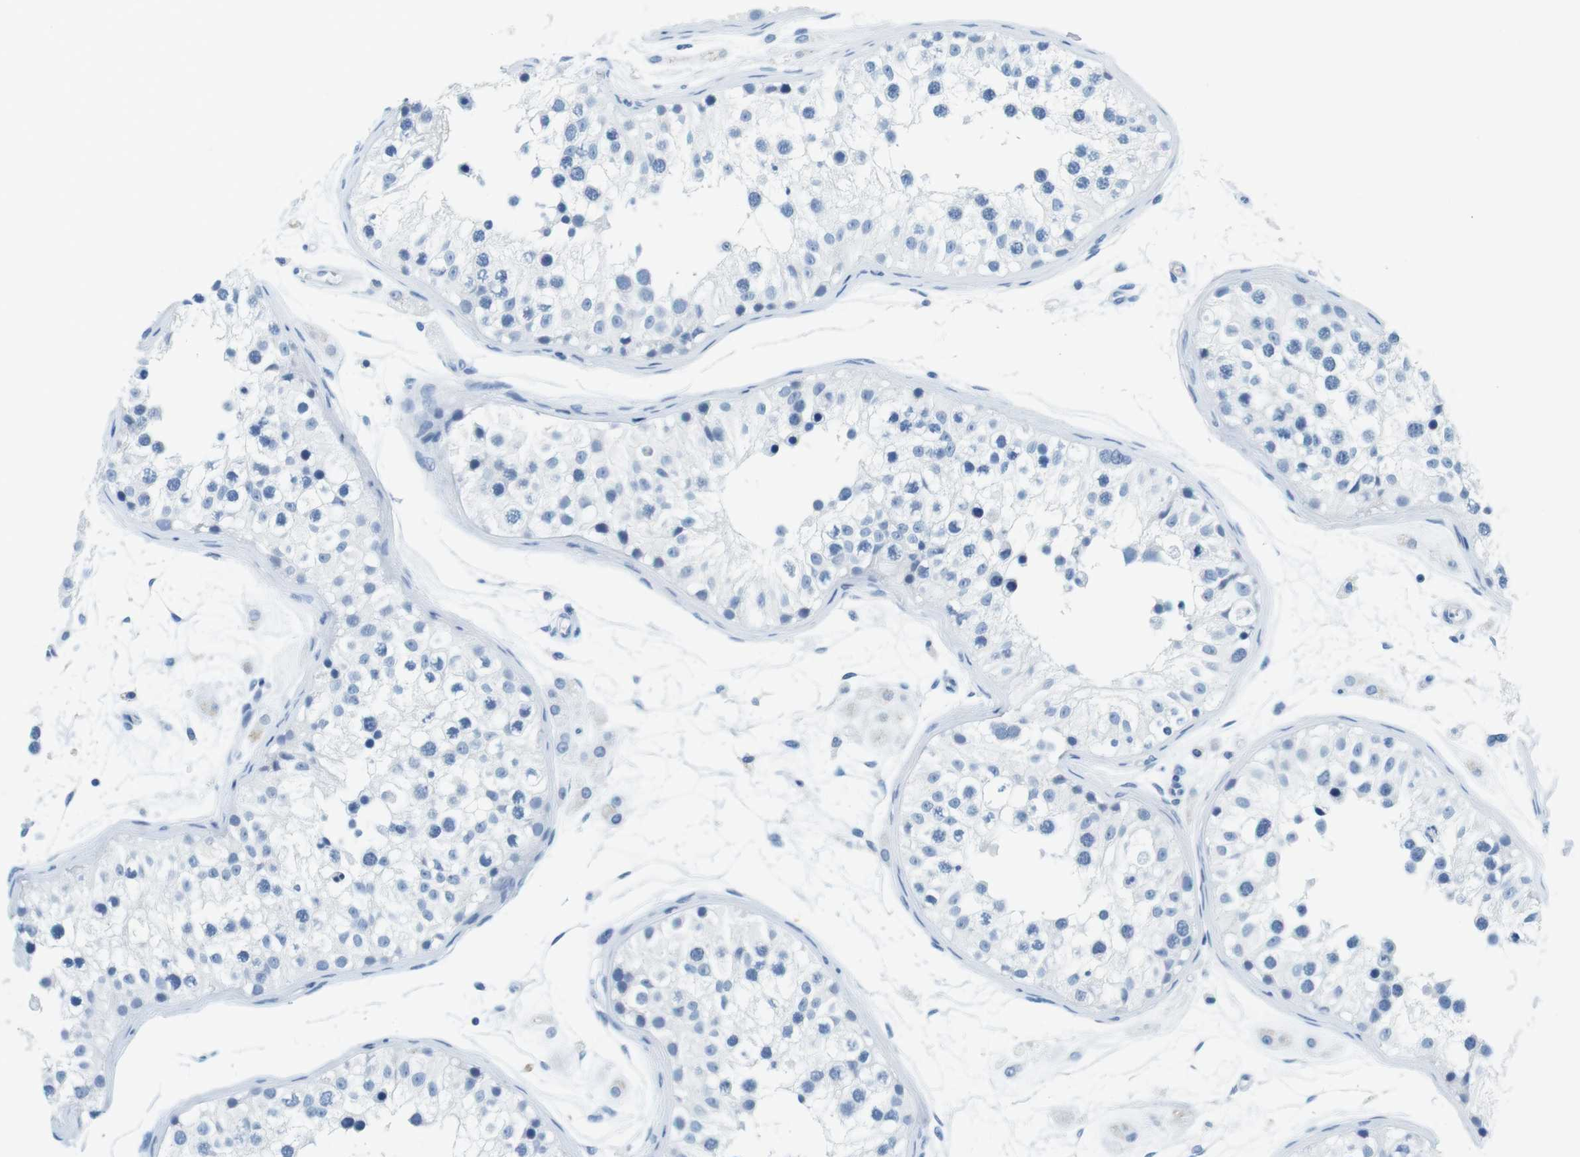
{"staining": {"intensity": "negative", "quantity": "none", "location": "none"}, "tissue": "testis", "cell_type": "Cells in seminiferous ducts", "image_type": "normal", "snomed": [{"axis": "morphology", "description": "Normal tissue, NOS"}, {"axis": "morphology", "description": "Adenocarcinoma, metastatic, NOS"}, {"axis": "topography", "description": "Testis"}], "caption": "Immunohistochemistry (IHC) histopathology image of benign human testis stained for a protein (brown), which shows no staining in cells in seminiferous ducts.", "gene": "CYP2C9", "patient": {"sex": "male", "age": 26}}